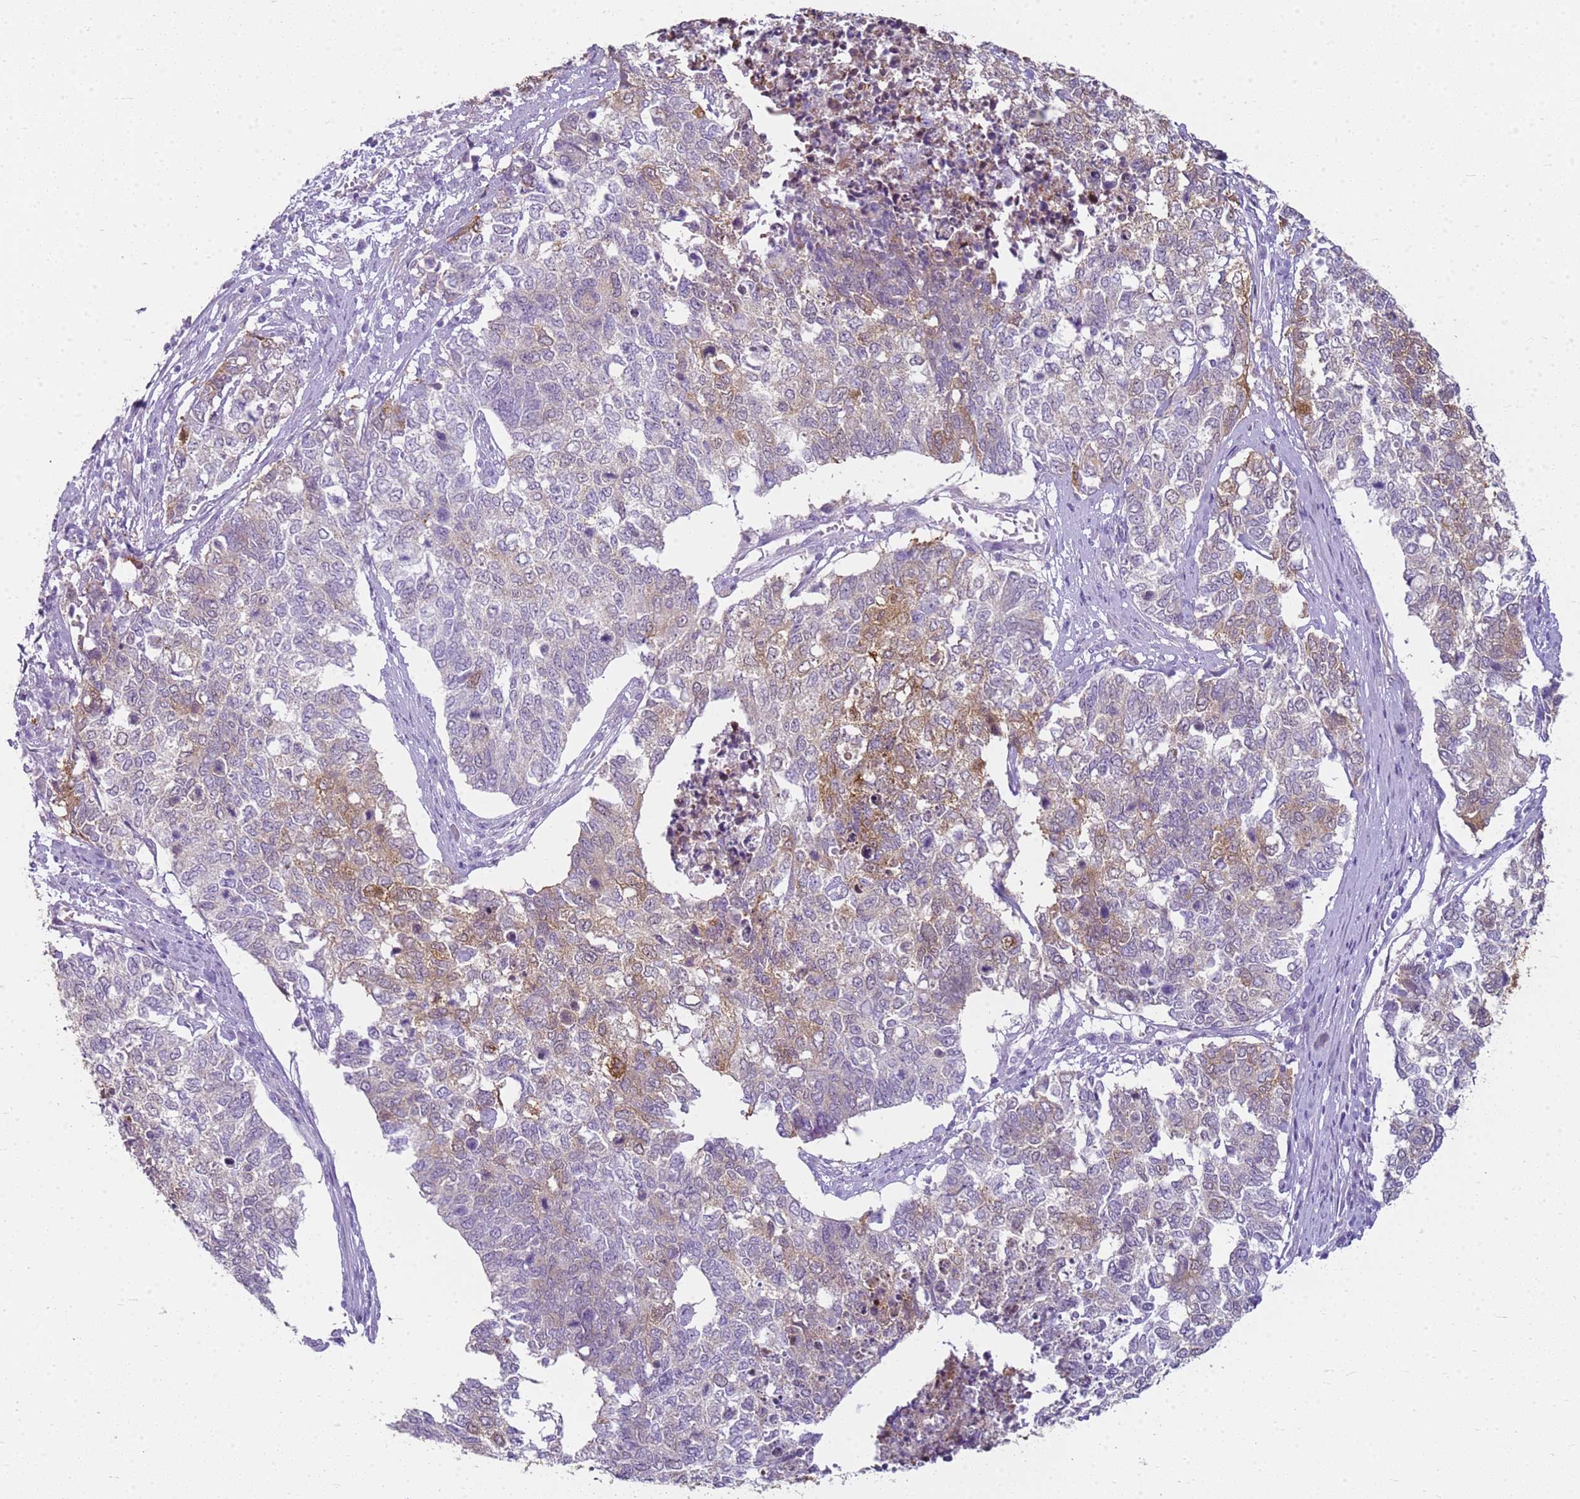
{"staining": {"intensity": "moderate", "quantity": "<25%", "location": "cytoplasmic/membranous"}, "tissue": "cervical cancer", "cell_type": "Tumor cells", "image_type": "cancer", "snomed": [{"axis": "morphology", "description": "Squamous cell carcinoma, NOS"}, {"axis": "topography", "description": "Cervix"}], "caption": "Immunohistochemistry (IHC) image of neoplastic tissue: human cervical cancer (squamous cell carcinoma) stained using IHC exhibits low levels of moderate protein expression localized specifically in the cytoplasmic/membranous of tumor cells, appearing as a cytoplasmic/membranous brown color.", "gene": "HSPB1", "patient": {"sex": "female", "age": 63}}